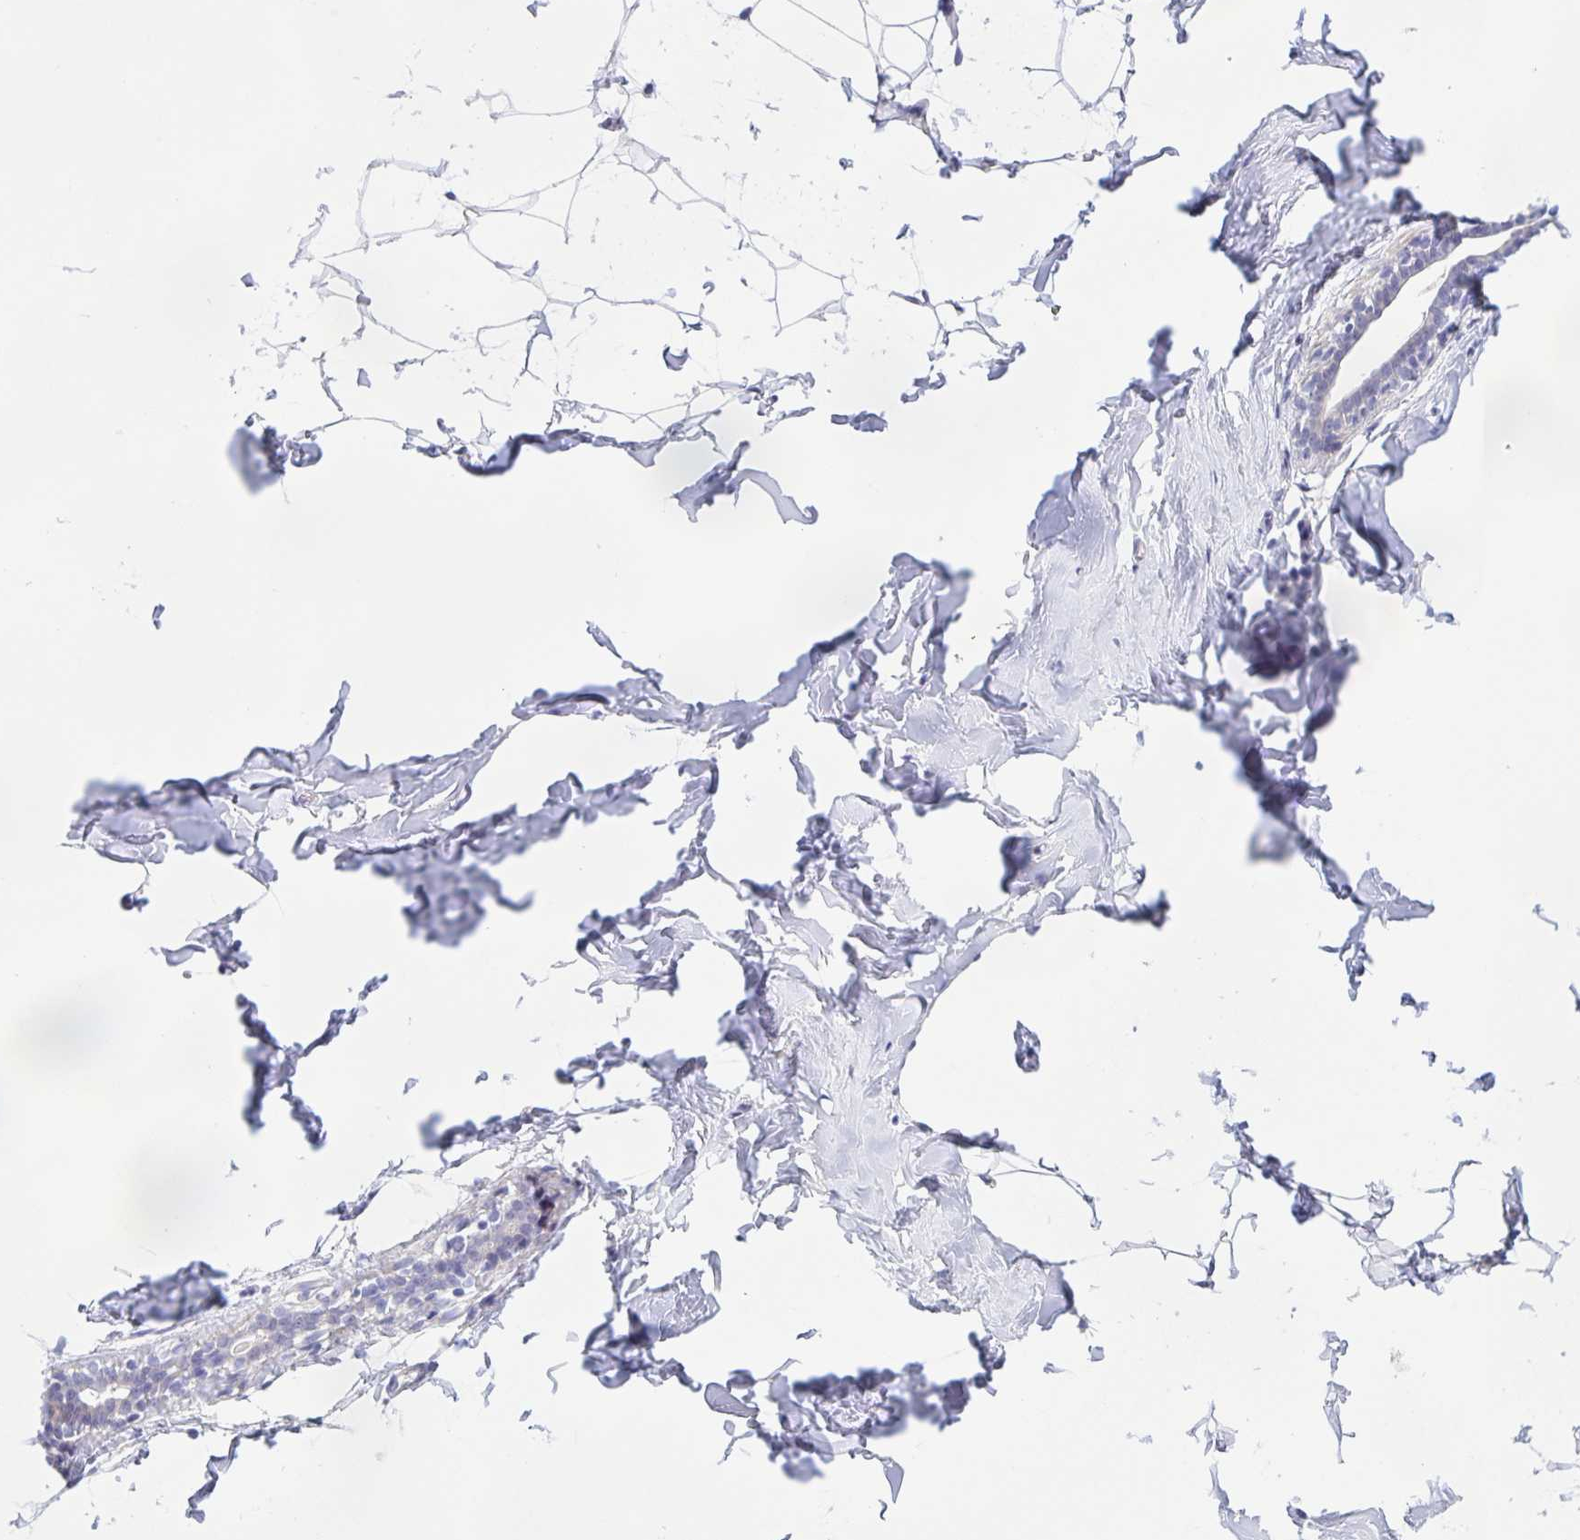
{"staining": {"intensity": "negative", "quantity": "none", "location": "none"}, "tissue": "breast", "cell_type": "Adipocytes", "image_type": "normal", "snomed": [{"axis": "morphology", "description": "Normal tissue, NOS"}, {"axis": "topography", "description": "Breast"}], "caption": "Immunohistochemistry micrograph of normal breast stained for a protein (brown), which shows no positivity in adipocytes.", "gene": "DMGDH", "patient": {"sex": "female", "age": 32}}